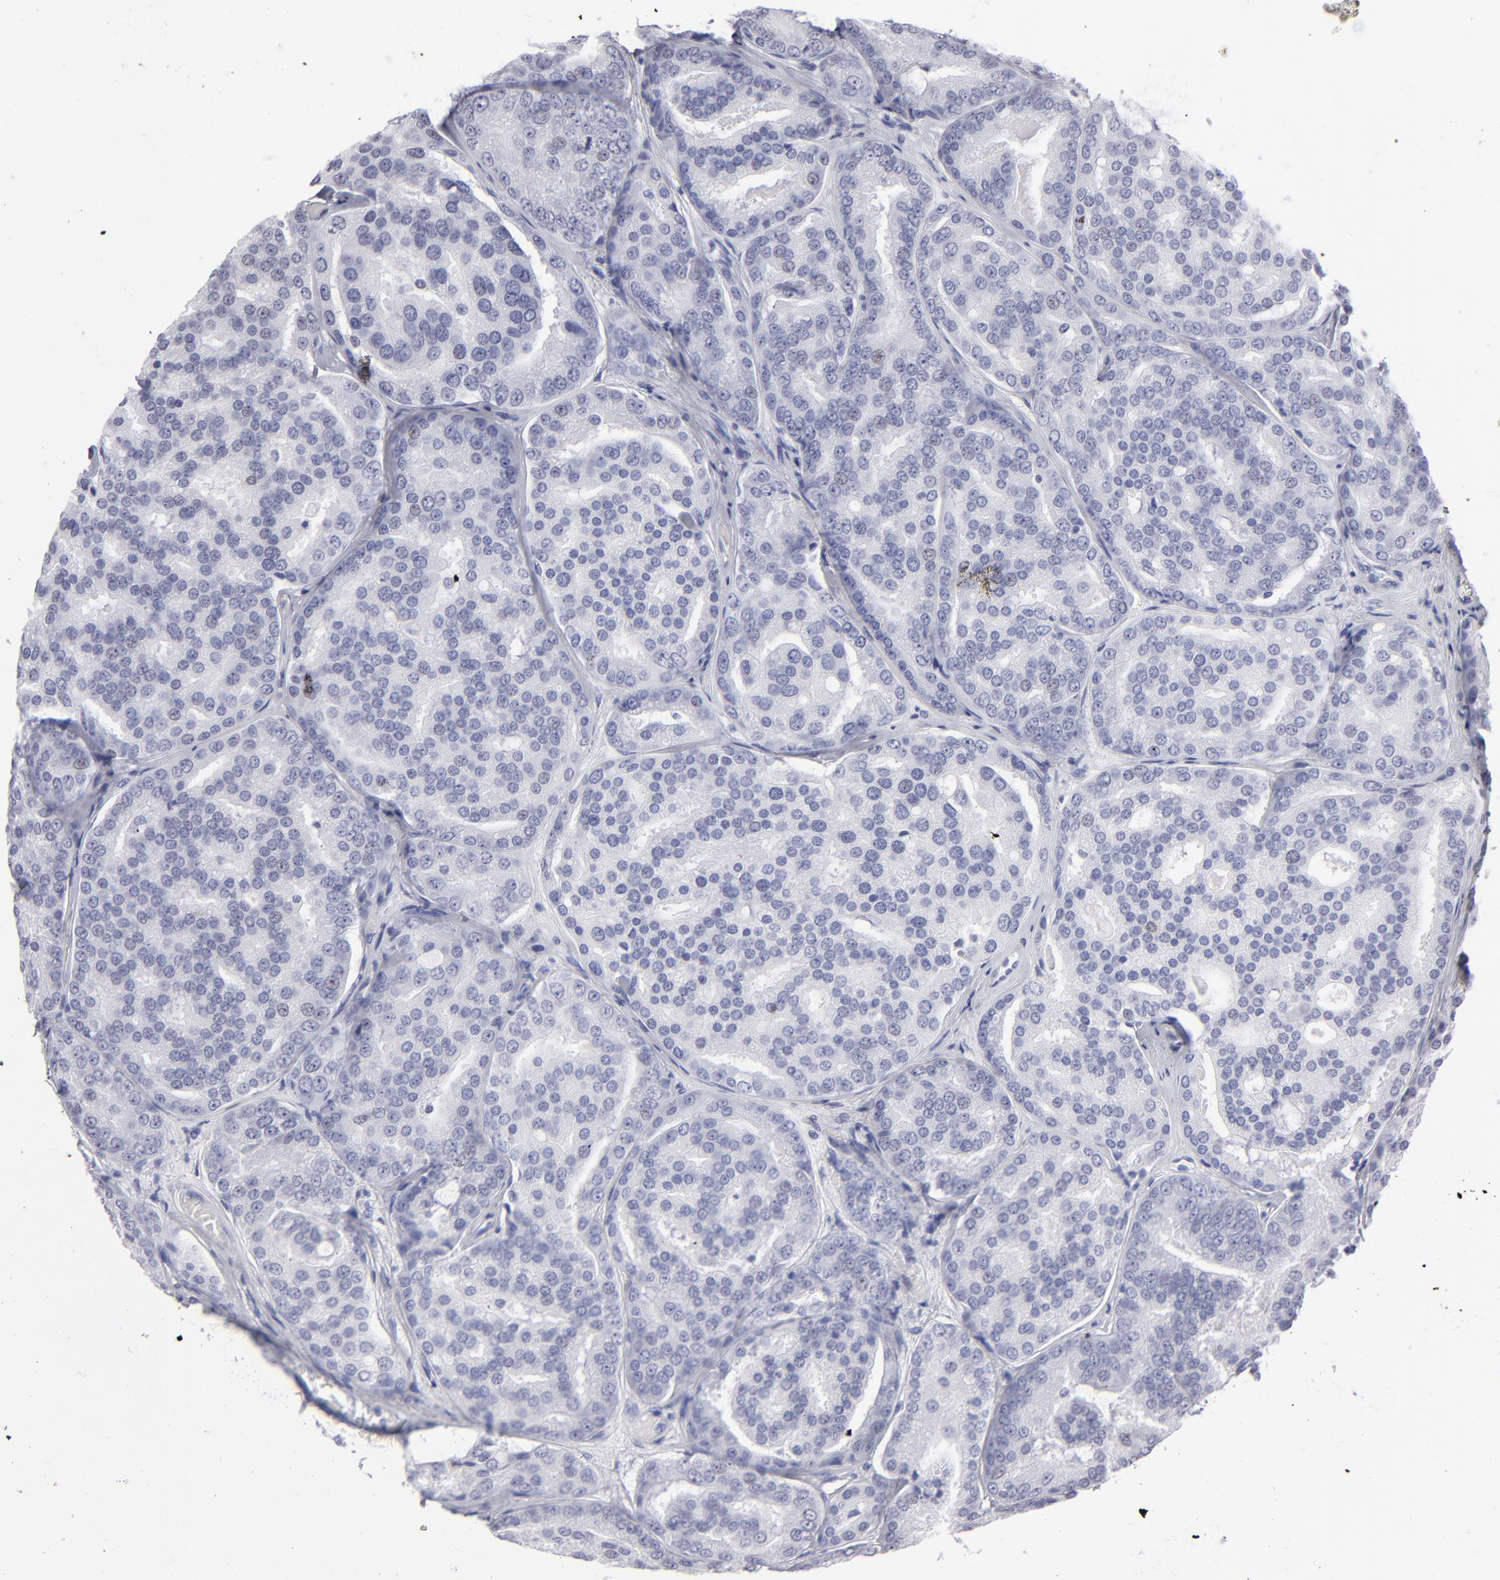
{"staining": {"intensity": "negative", "quantity": "none", "location": "none"}, "tissue": "prostate cancer", "cell_type": "Tumor cells", "image_type": "cancer", "snomed": [{"axis": "morphology", "description": "Adenocarcinoma, High grade"}, {"axis": "topography", "description": "Prostate"}], "caption": "High-grade adenocarcinoma (prostate) was stained to show a protein in brown. There is no significant staining in tumor cells. Nuclei are stained in blue.", "gene": "ALDOB", "patient": {"sex": "male", "age": 64}}